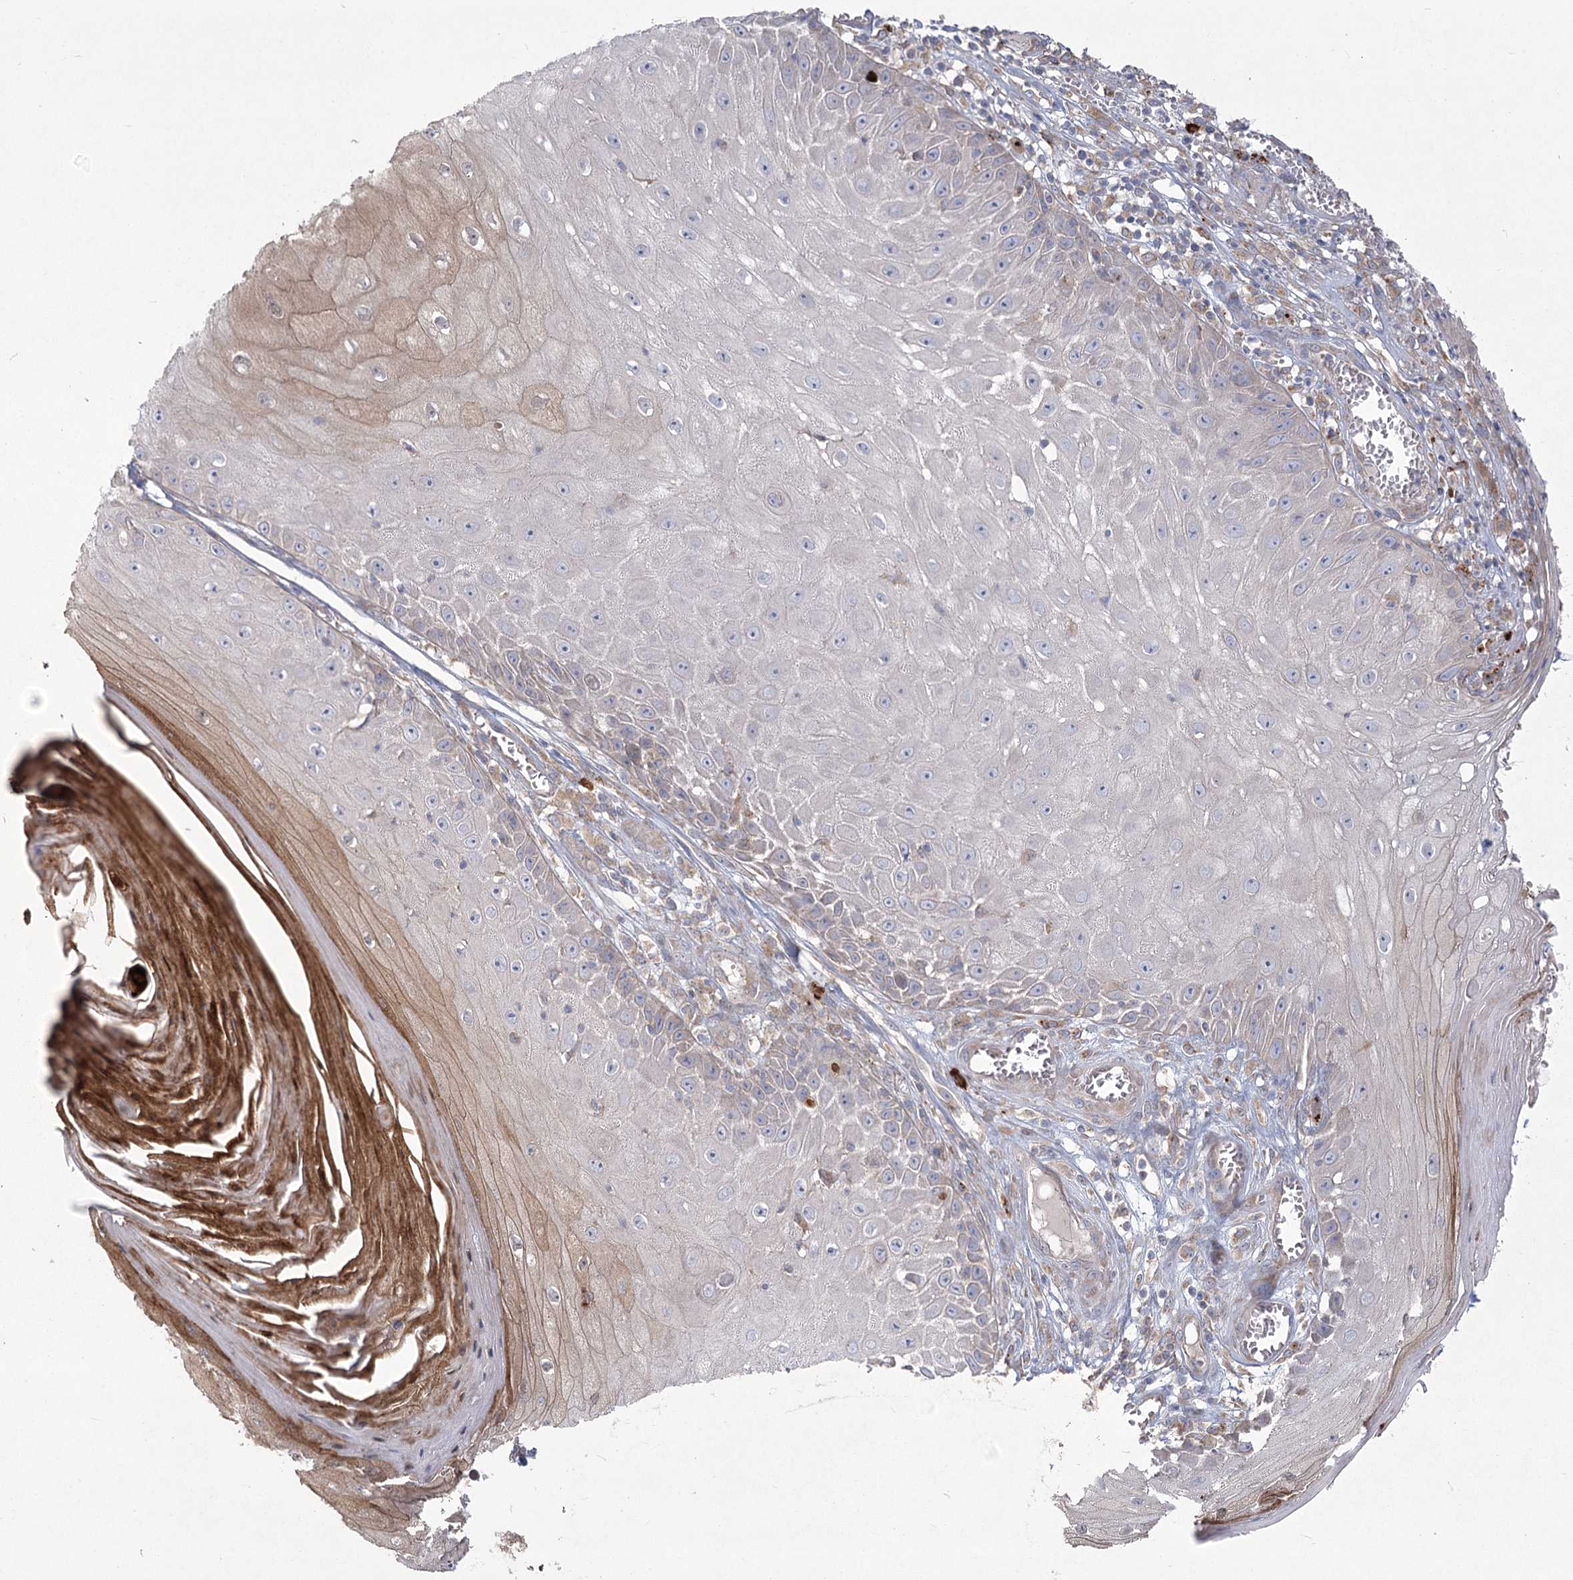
{"staining": {"intensity": "moderate", "quantity": "<25%", "location": "cytoplasmic/membranous"}, "tissue": "skin cancer", "cell_type": "Tumor cells", "image_type": "cancer", "snomed": [{"axis": "morphology", "description": "Squamous cell carcinoma, NOS"}, {"axis": "topography", "description": "Skin"}], "caption": "Immunohistochemistry histopathology image of squamous cell carcinoma (skin) stained for a protein (brown), which demonstrates low levels of moderate cytoplasmic/membranous positivity in approximately <25% of tumor cells.", "gene": "CAMTA1", "patient": {"sex": "female", "age": 73}}